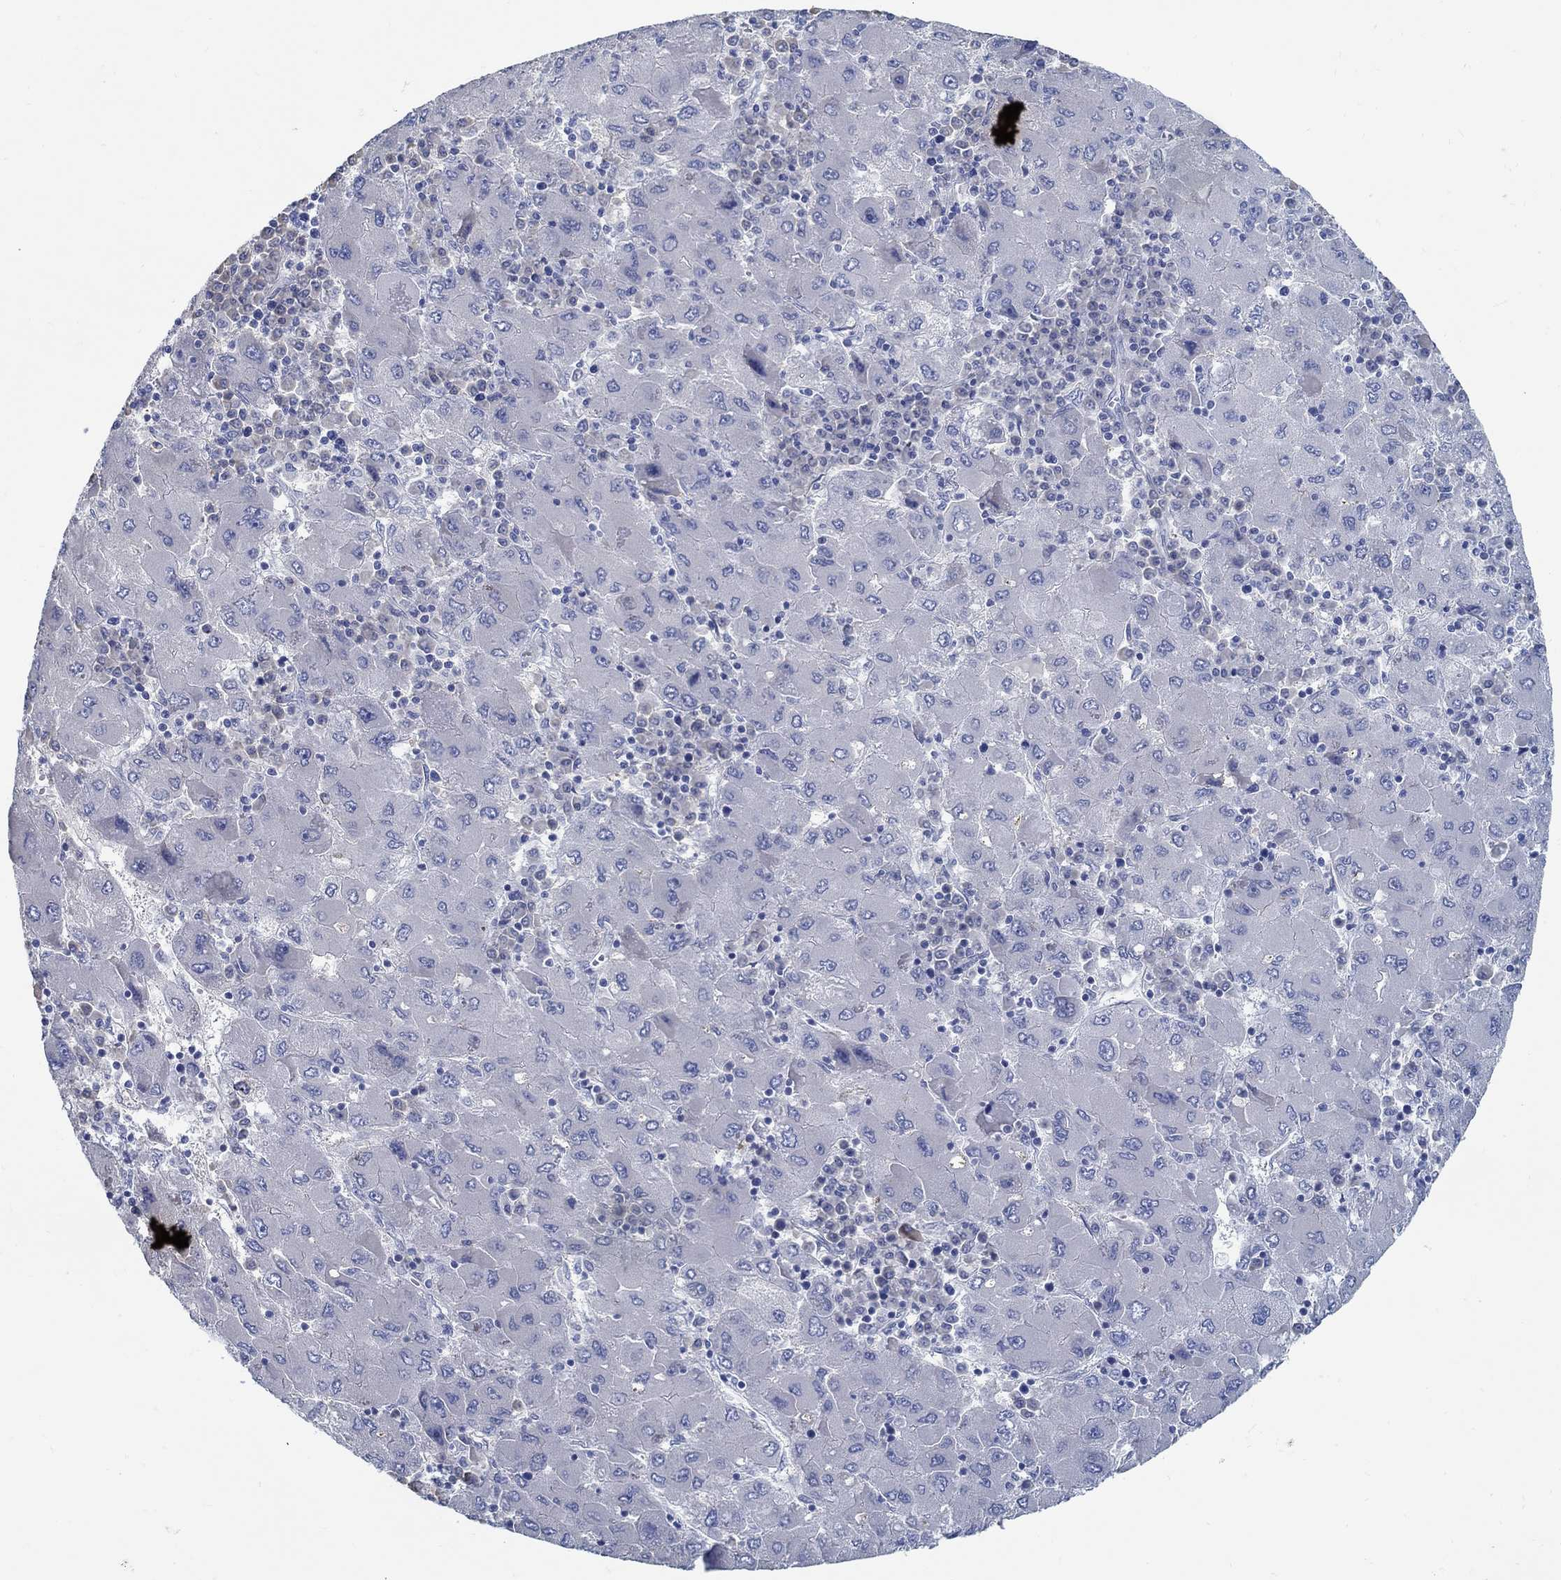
{"staining": {"intensity": "negative", "quantity": "none", "location": "none"}, "tissue": "liver cancer", "cell_type": "Tumor cells", "image_type": "cancer", "snomed": [{"axis": "morphology", "description": "Carcinoma, Hepatocellular, NOS"}, {"axis": "topography", "description": "Liver"}], "caption": "An immunohistochemistry (IHC) histopathology image of hepatocellular carcinoma (liver) is shown. There is no staining in tumor cells of hepatocellular carcinoma (liver).", "gene": "C15orf39", "patient": {"sex": "male", "age": 75}}